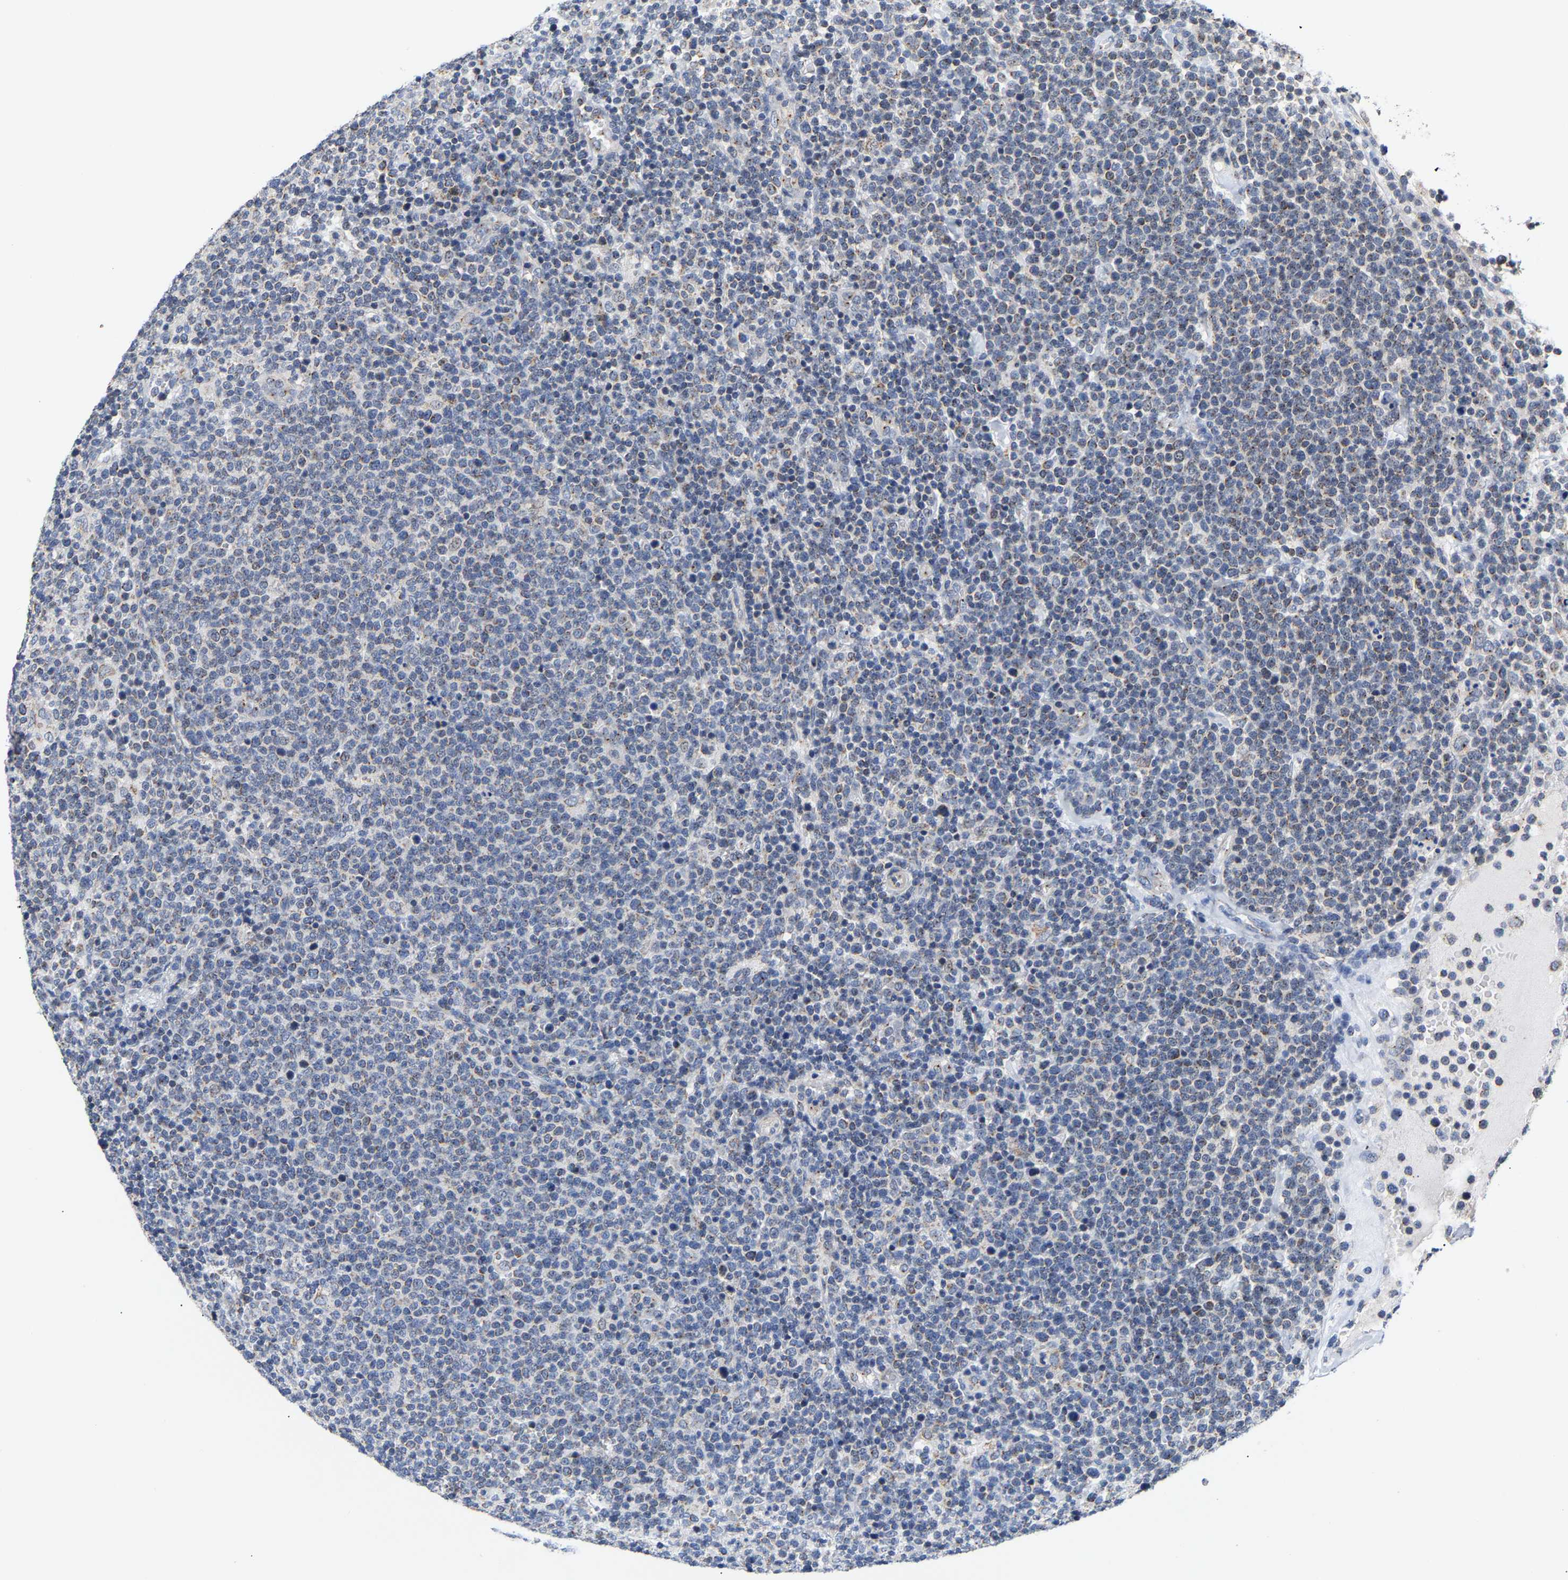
{"staining": {"intensity": "moderate", "quantity": "<25%", "location": "cytoplasmic/membranous"}, "tissue": "lymphoma", "cell_type": "Tumor cells", "image_type": "cancer", "snomed": [{"axis": "morphology", "description": "Malignant lymphoma, non-Hodgkin's type, High grade"}, {"axis": "topography", "description": "Lymph node"}], "caption": "Human malignant lymphoma, non-Hodgkin's type (high-grade) stained with a protein marker exhibits moderate staining in tumor cells.", "gene": "PCNT", "patient": {"sex": "male", "age": 61}}